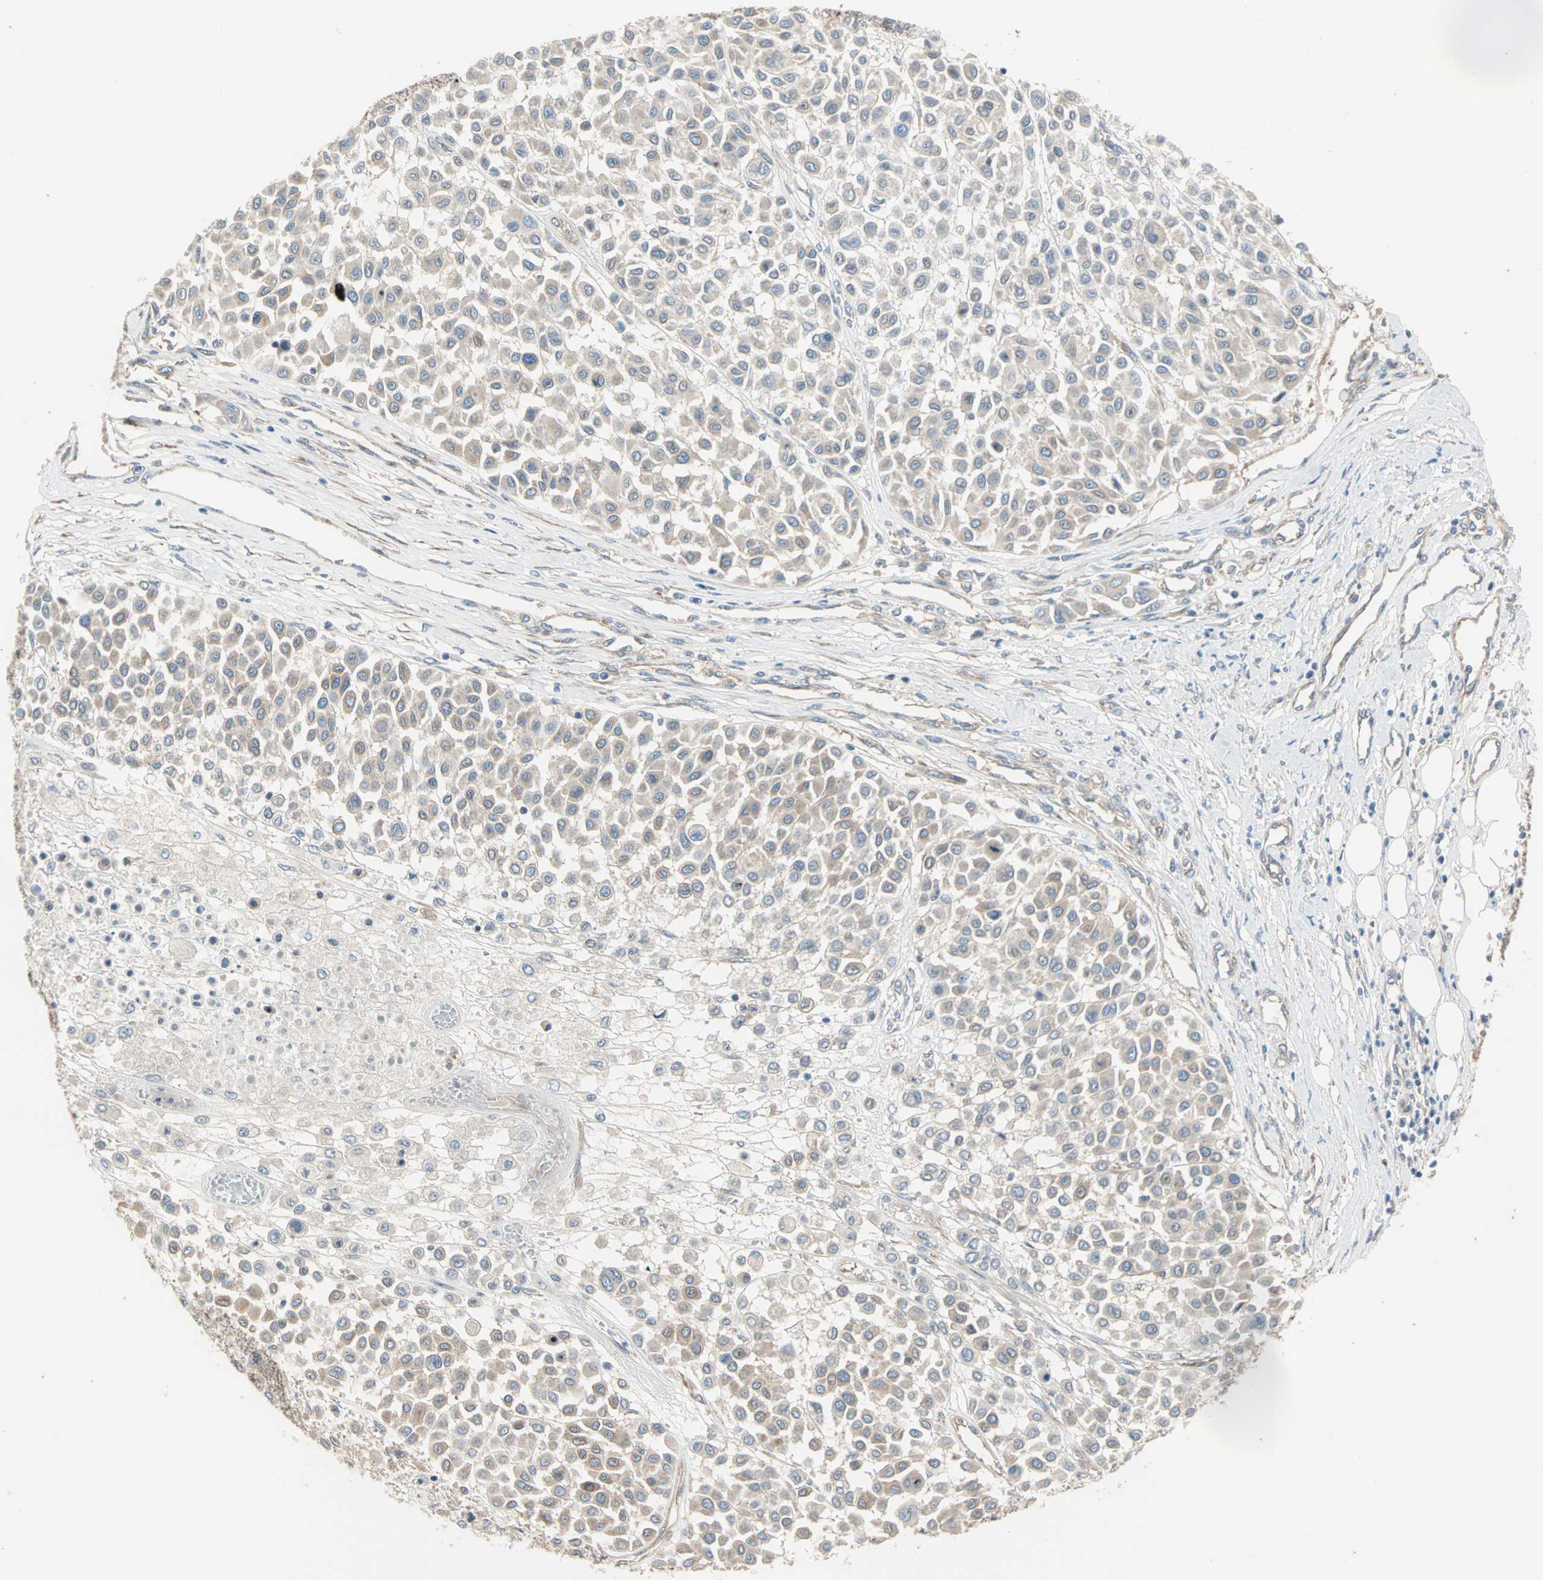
{"staining": {"intensity": "weak", "quantity": "<25%", "location": "cytoplasmic/membranous"}, "tissue": "melanoma", "cell_type": "Tumor cells", "image_type": "cancer", "snomed": [{"axis": "morphology", "description": "Malignant melanoma, Metastatic site"}, {"axis": "topography", "description": "Soft tissue"}], "caption": "DAB immunohistochemical staining of malignant melanoma (metastatic site) demonstrates no significant expression in tumor cells.", "gene": "PDE8A", "patient": {"sex": "male", "age": 41}}